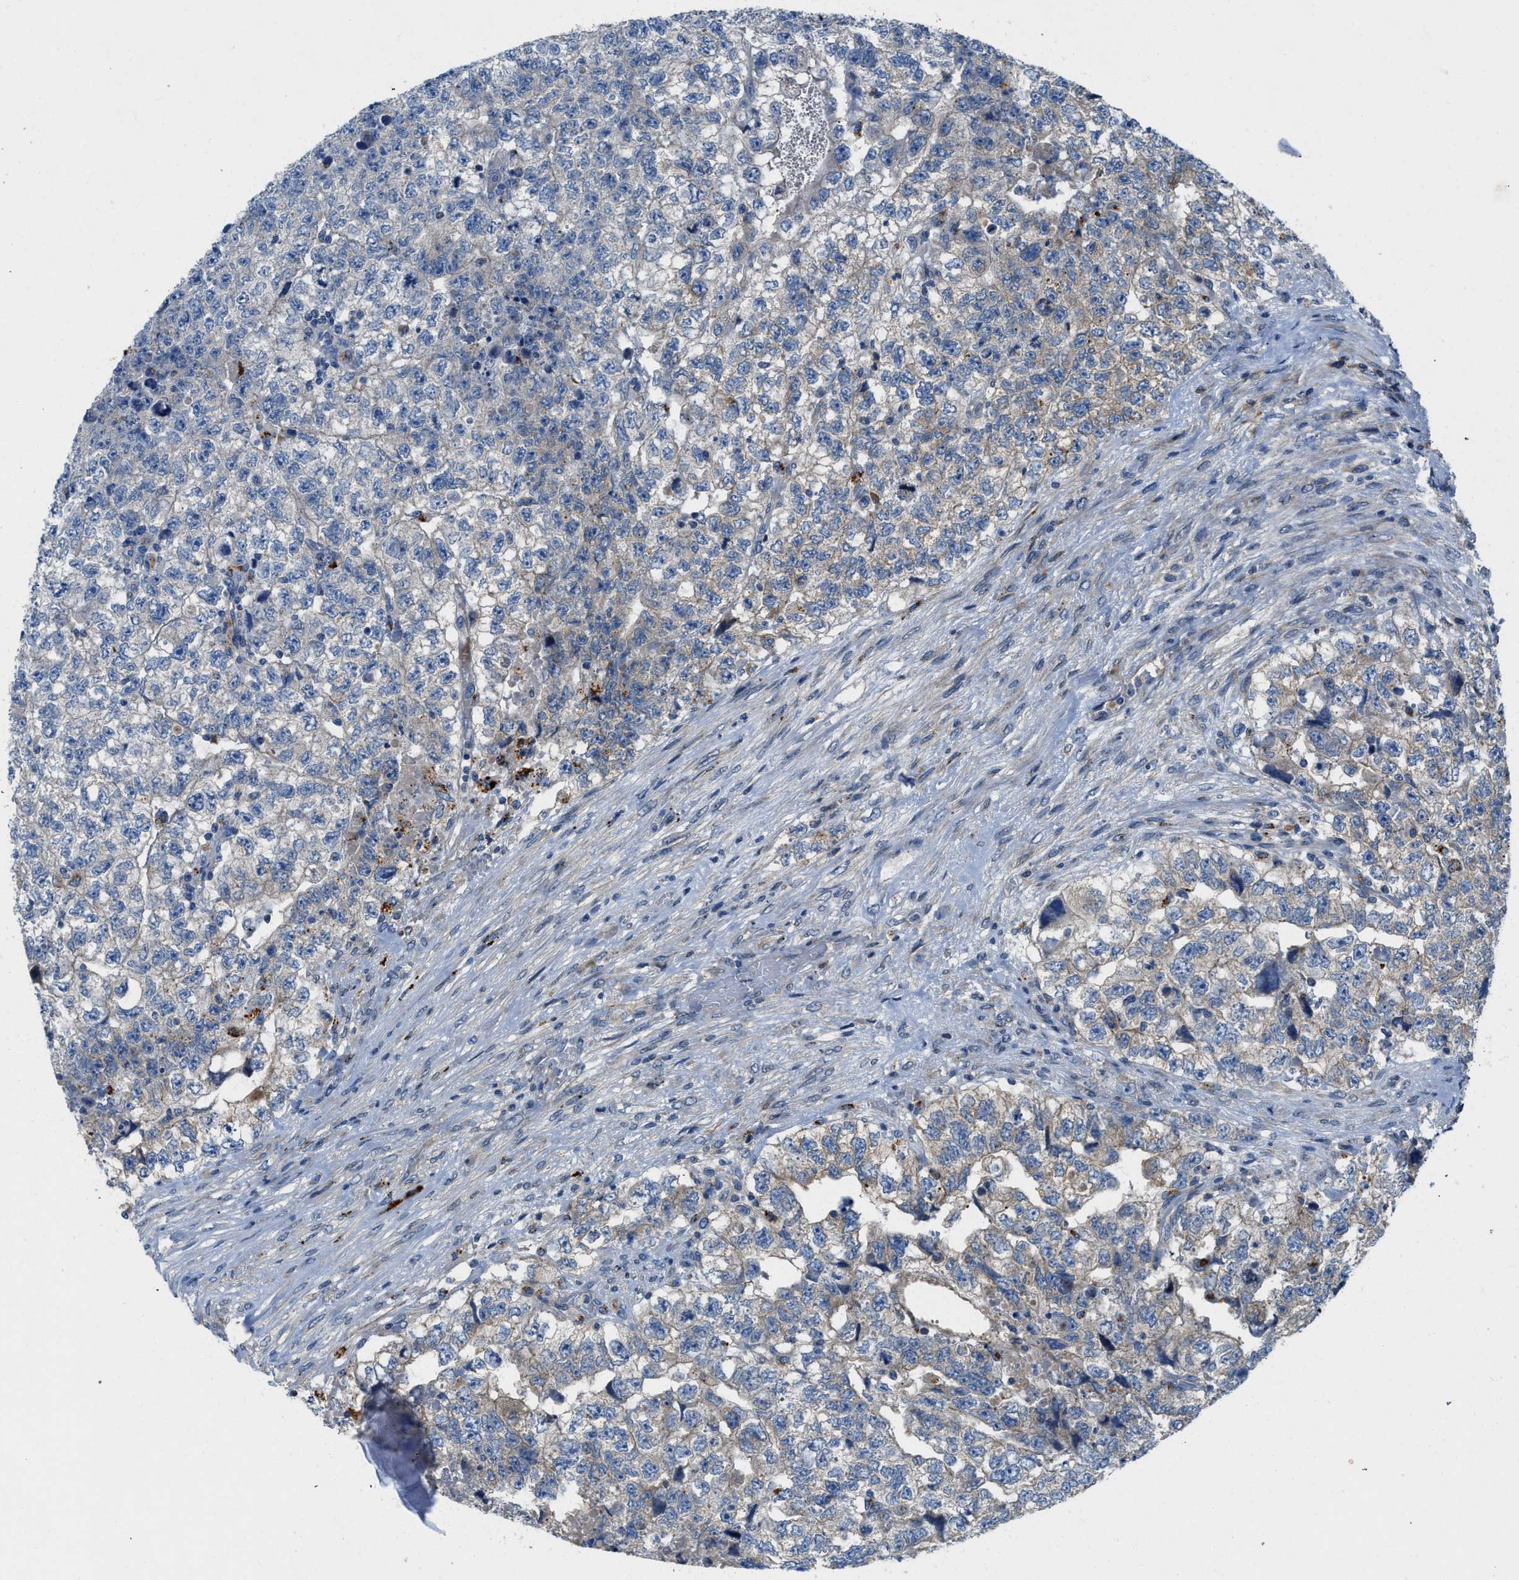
{"staining": {"intensity": "negative", "quantity": "none", "location": "none"}, "tissue": "testis cancer", "cell_type": "Tumor cells", "image_type": "cancer", "snomed": [{"axis": "morphology", "description": "Carcinoma, Embryonal, NOS"}, {"axis": "topography", "description": "Testis"}], "caption": "IHC image of testis cancer (embryonal carcinoma) stained for a protein (brown), which shows no expression in tumor cells.", "gene": "TMEM248", "patient": {"sex": "male", "age": 36}}